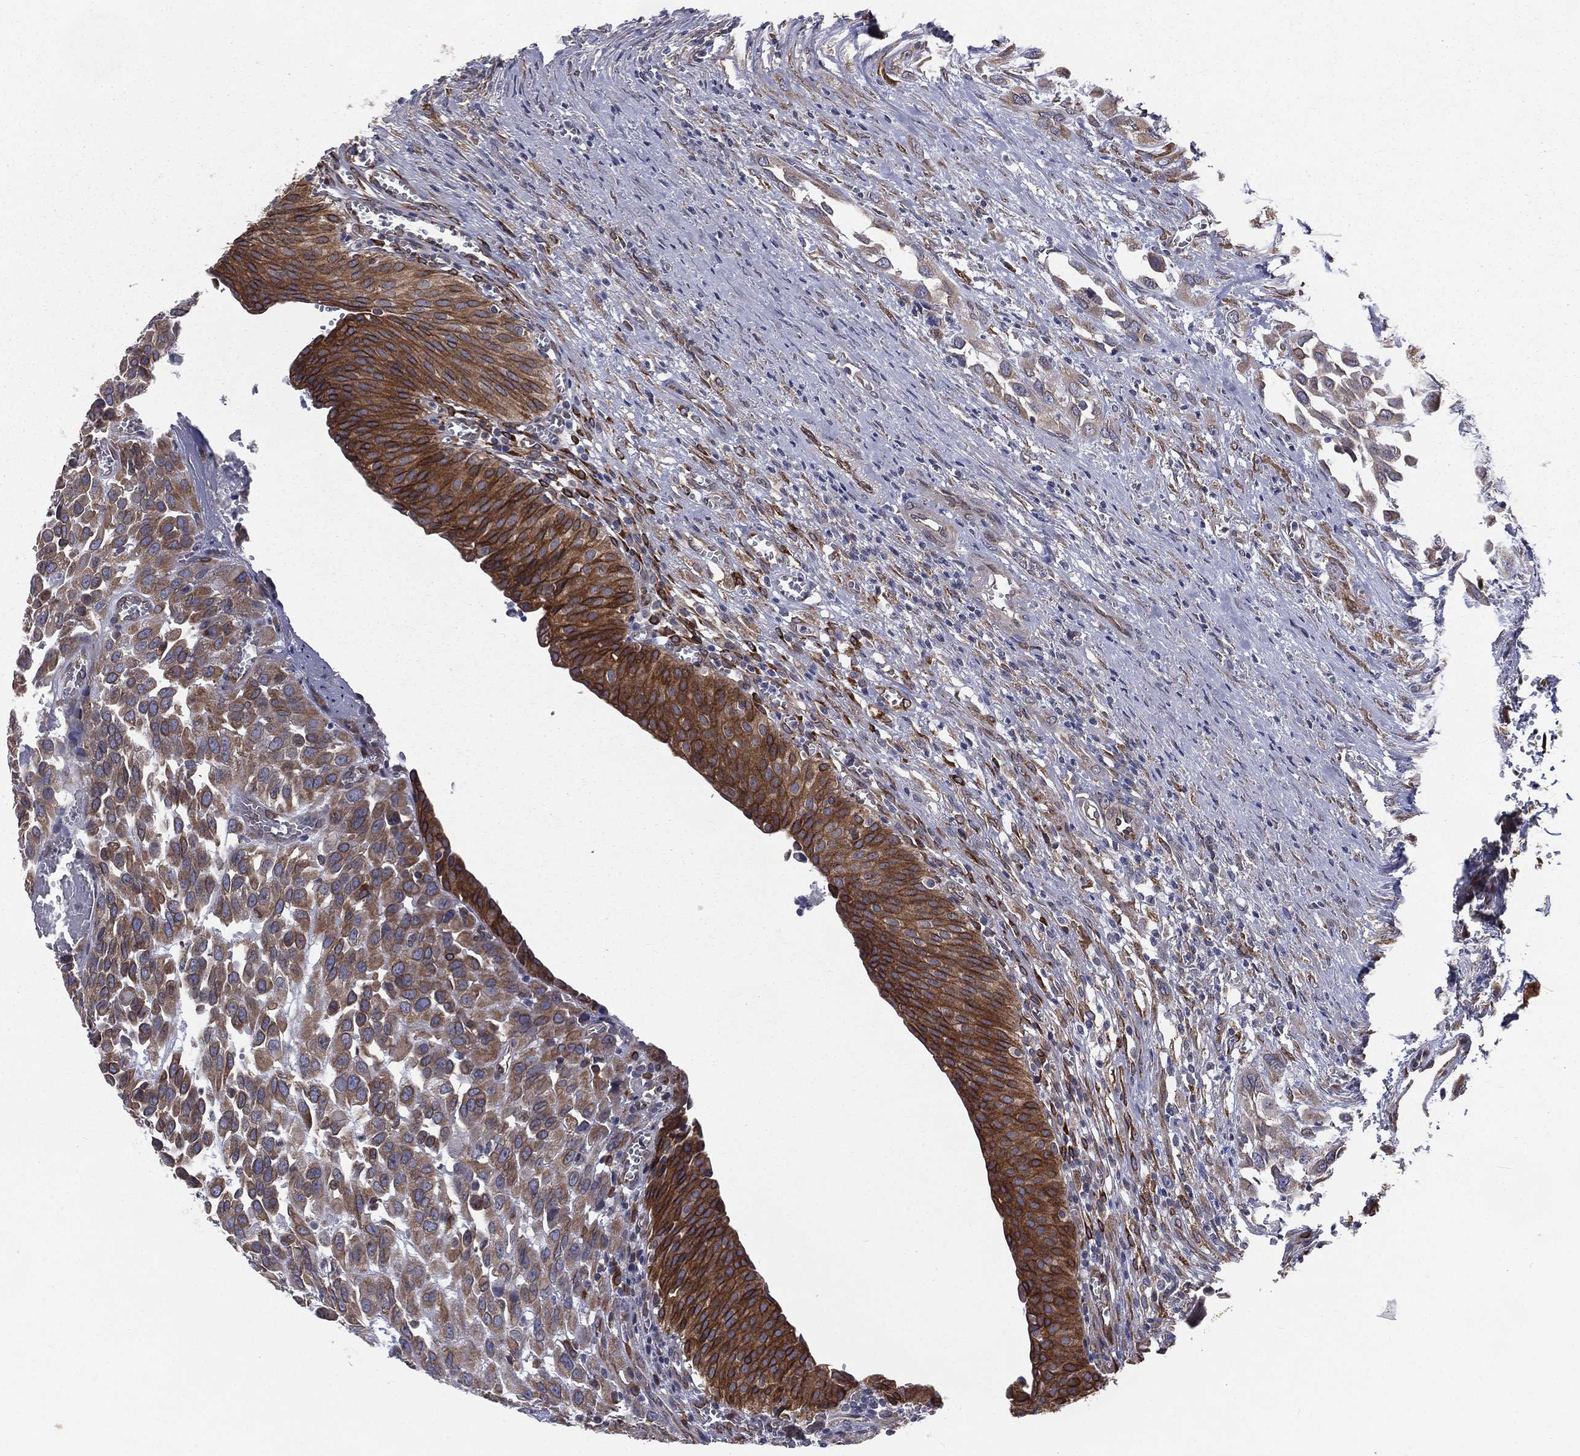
{"staining": {"intensity": "strong", "quantity": ">75%", "location": "cytoplasmic/membranous"}, "tissue": "urinary bladder", "cell_type": "Urothelial cells", "image_type": "normal", "snomed": [{"axis": "morphology", "description": "Normal tissue, NOS"}, {"axis": "morphology", "description": "Urothelial carcinoma, NOS"}, {"axis": "morphology", "description": "Urothelial carcinoma, High grade"}, {"axis": "topography", "description": "Urinary bladder"}], "caption": "Urothelial cells show high levels of strong cytoplasmic/membranous staining in about >75% of cells in benign urinary bladder.", "gene": "PGRMC1", "patient": {"sex": "male", "age": 57}}